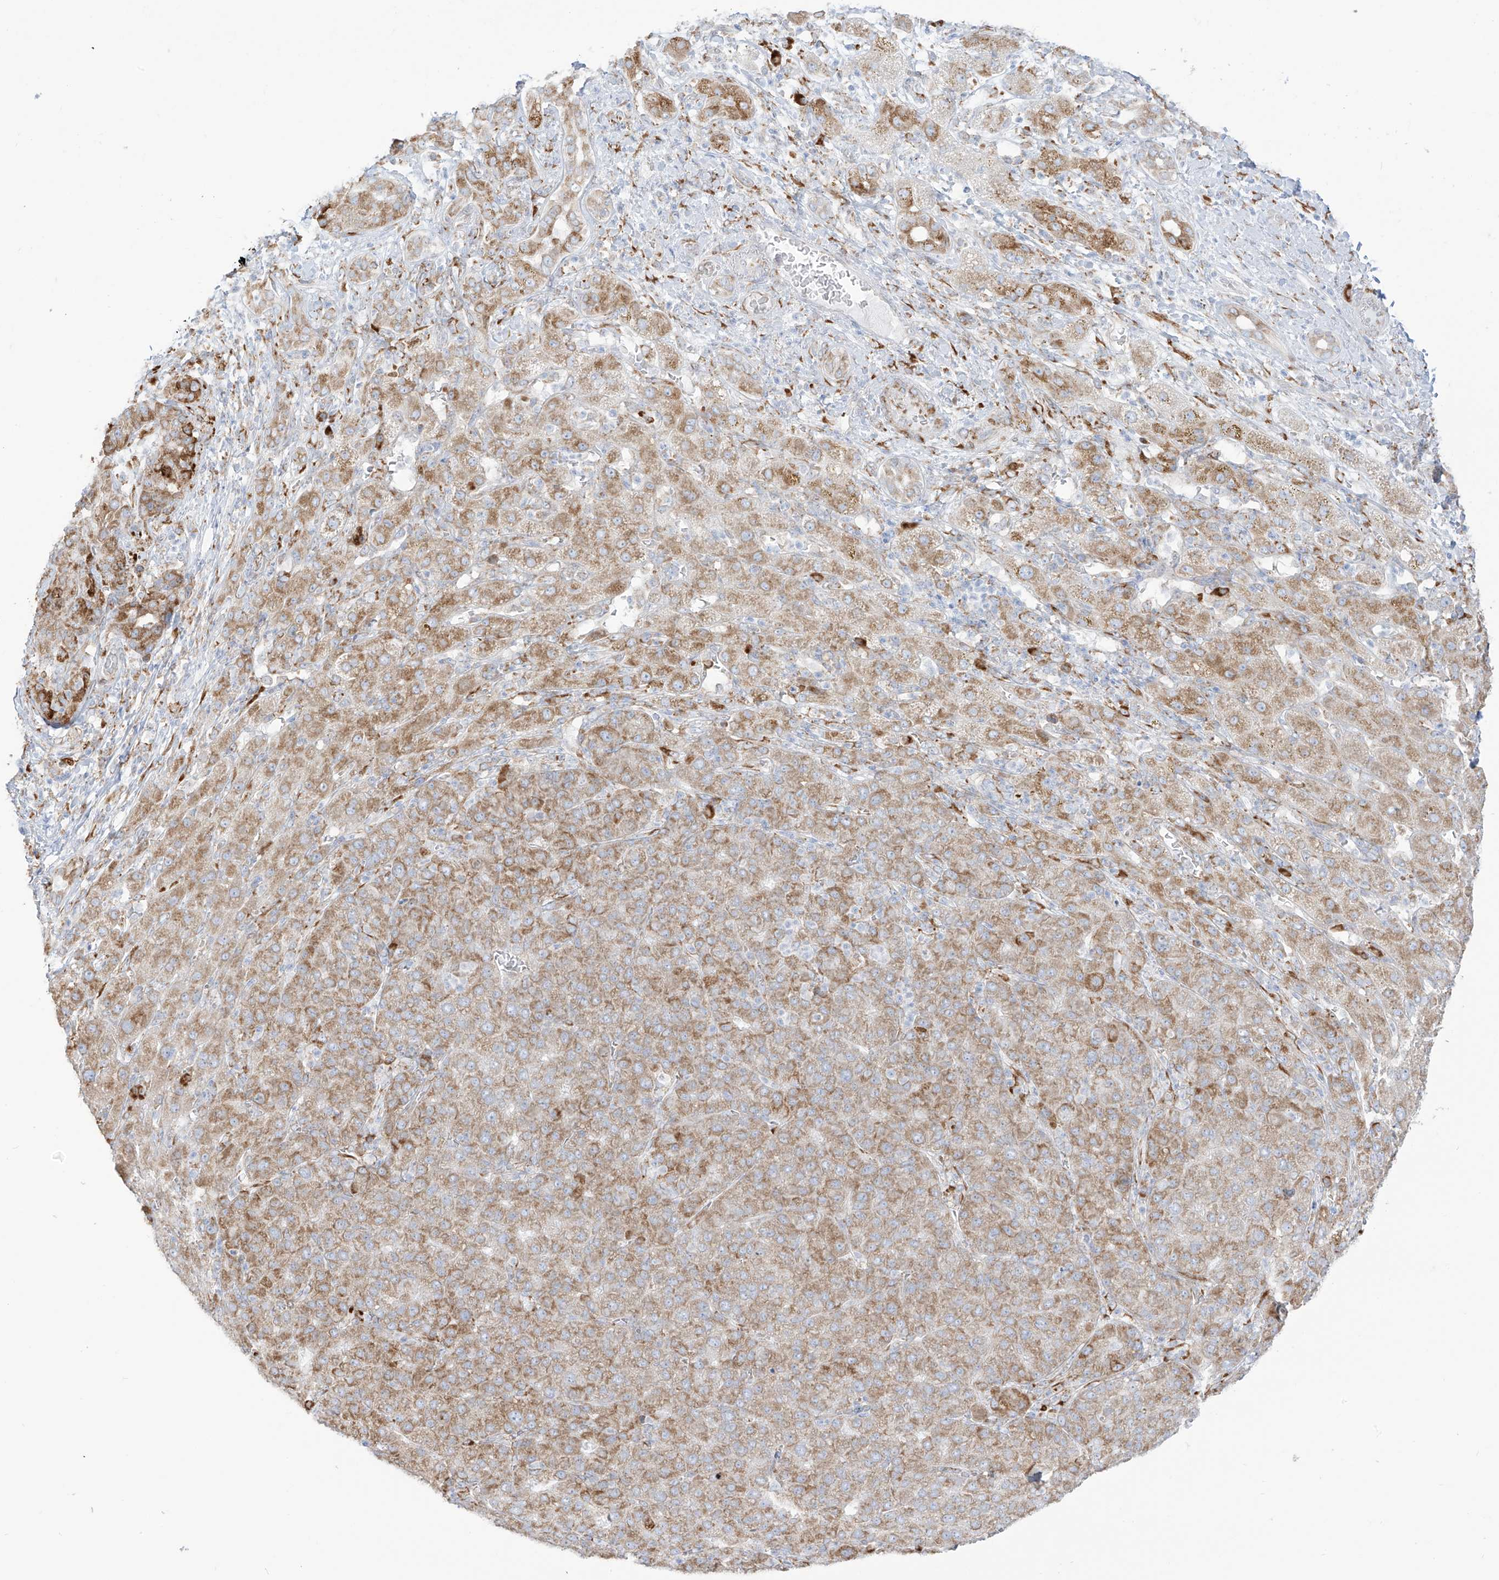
{"staining": {"intensity": "moderate", "quantity": "25%-75%", "location": "cytoplasmic/membranous"}, "tissue": "liver cancer", "cell_type": "Tumor cells", "image_type": "cancer", "snomed": [{"axis": "morphology", "description": "Carcinoma, Hepatocellular, NOS"}, {"axis": "topography", "description": "Liver"}], "caption": "High-power microscopy captured an immunohistochemistry histopathology image of liver cancer (hepatocellular carcinoma), revealing moderate cytoplasmic/membranous positivity in about 25%-75% of tumor cells.", "gene": "LRRC59", "patient": {"sex": "male", "age": 65}}